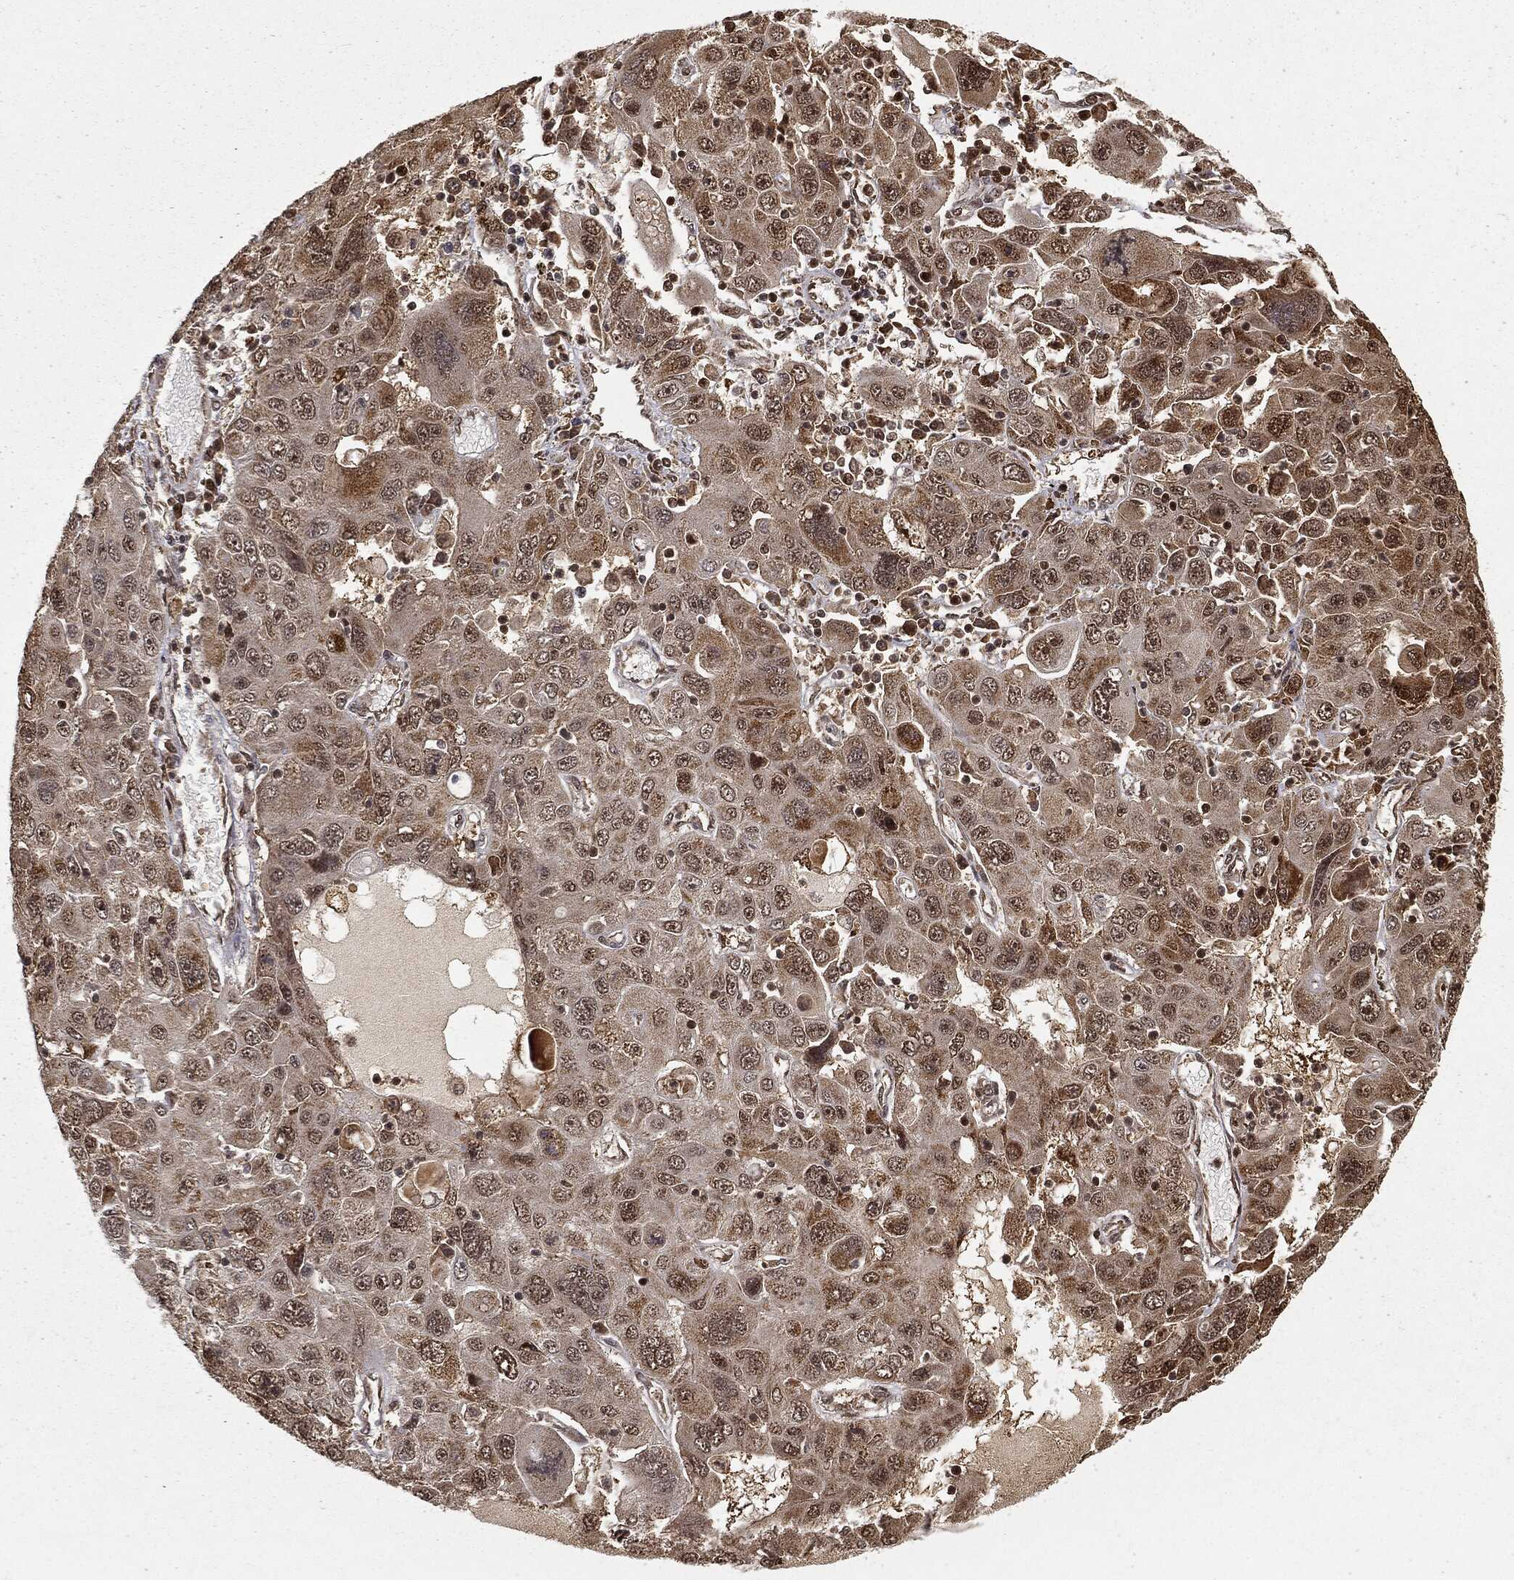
{"staining": {"intensity": "moderate", "quantity": "25%-75%", "location": "cytoplasmic/membranous,nuclear"}, "tissue": "stomach cancer", "cell_type": "Tumor cells", "image_type": "cancer", "snomed": [{"axis": "morphology", "description": "Adenocarcinoma, NOS"}, {"axis": "topography", "description": "Stomach"}], "caption": "The histopathology image displays staining of adenocarcinoma (stomach), revealing moderate cytoplasmic/membranous and nuclear protein positivity (brown color) within tumor cells.", "gene": "ZNHIT6", "patient": {"sex": "male", "age": 56}}